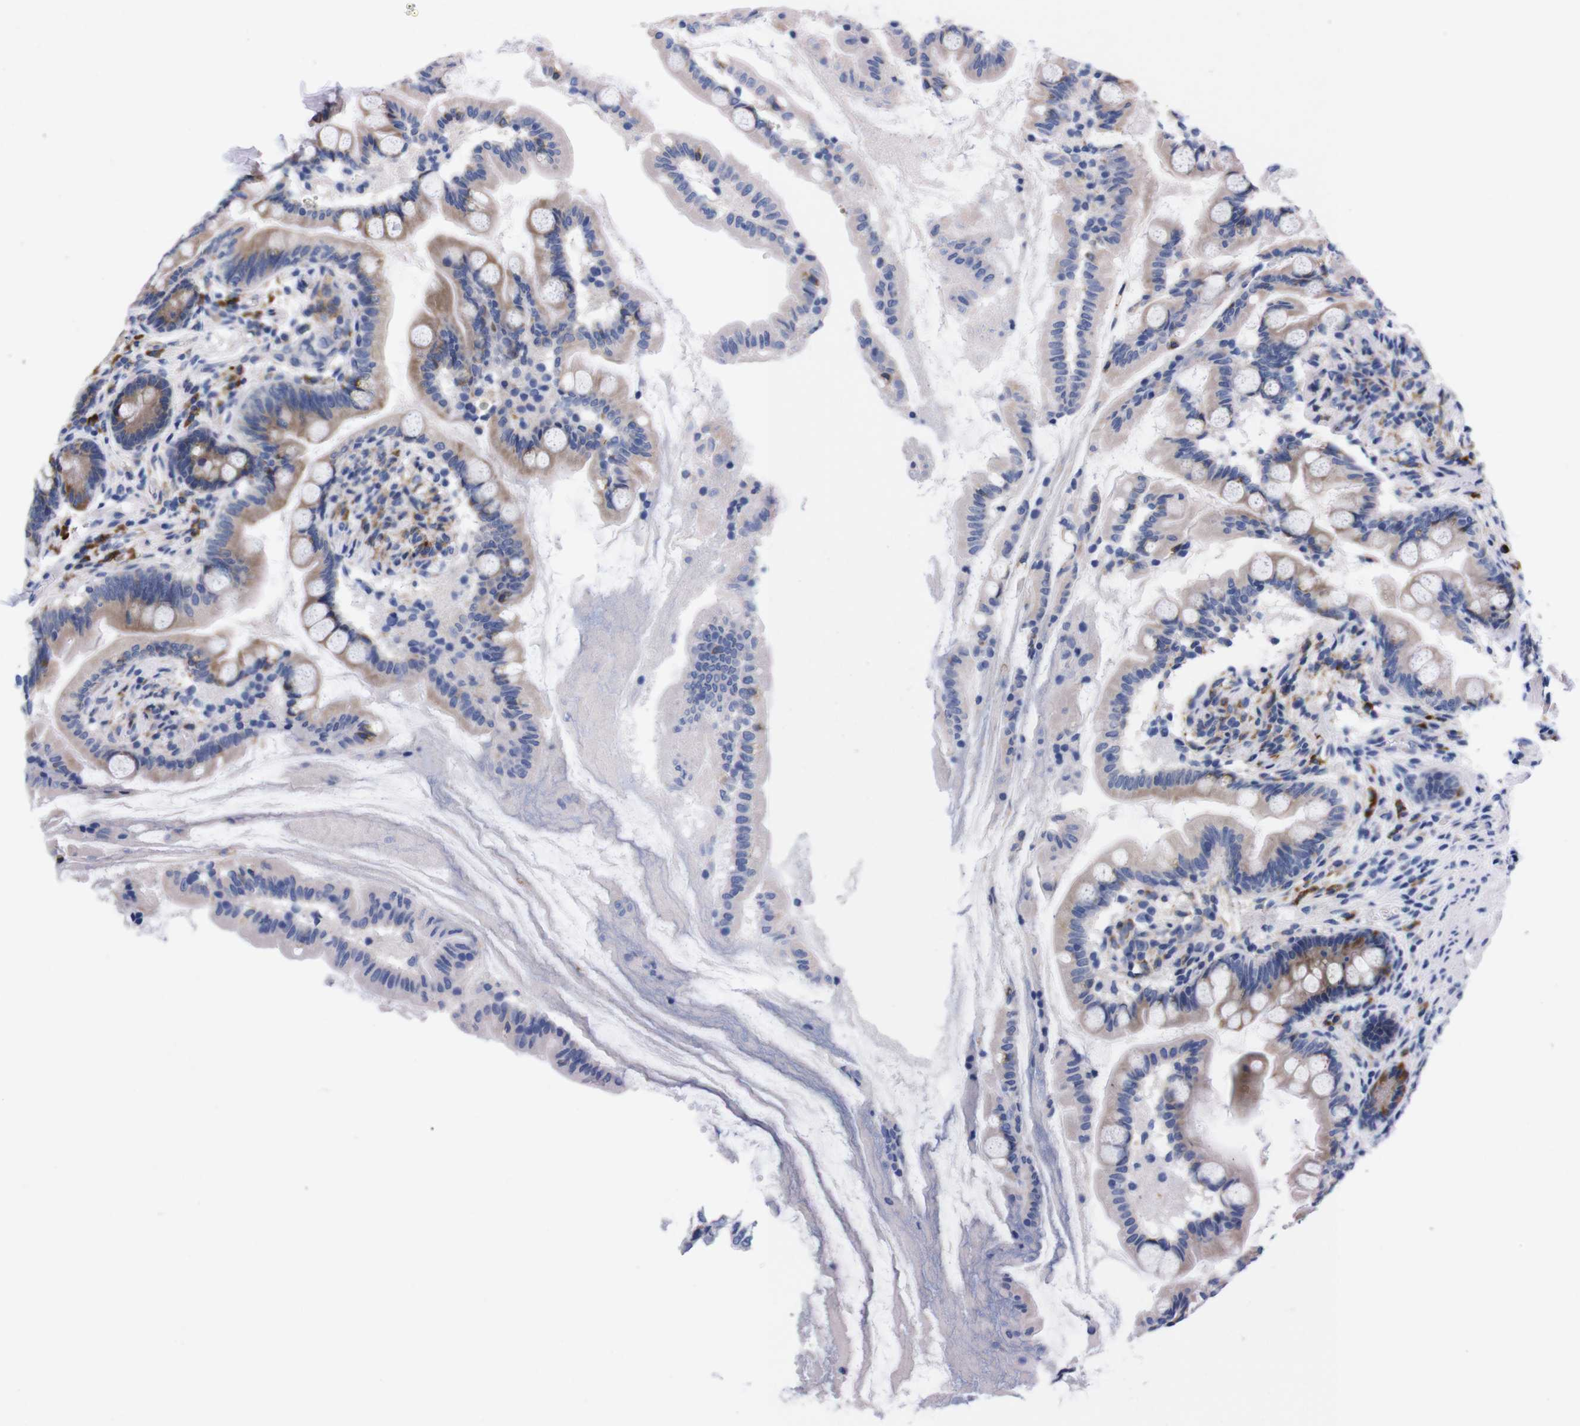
{"staining": {"intensity": "moderate", "quantity": ">75%", "location": "cytoplasmic/membranous"}, "tissue": "small intestine", "cell_type": "Glandular cells", "image_type": "normal", "snomed": [{"axis": "morphology", "description": "Normal tissue, NOS"}, {"axis": "topography", "description": "Small intestine"}], "caption": "Immunohistochemical staining of unremarkable small intestine displays moderate cytoplasmic/membranous protein positivity in about >75% of glandular cells.", "gene": "NEBL", "patient": {"sex": "female", "age": 56}}